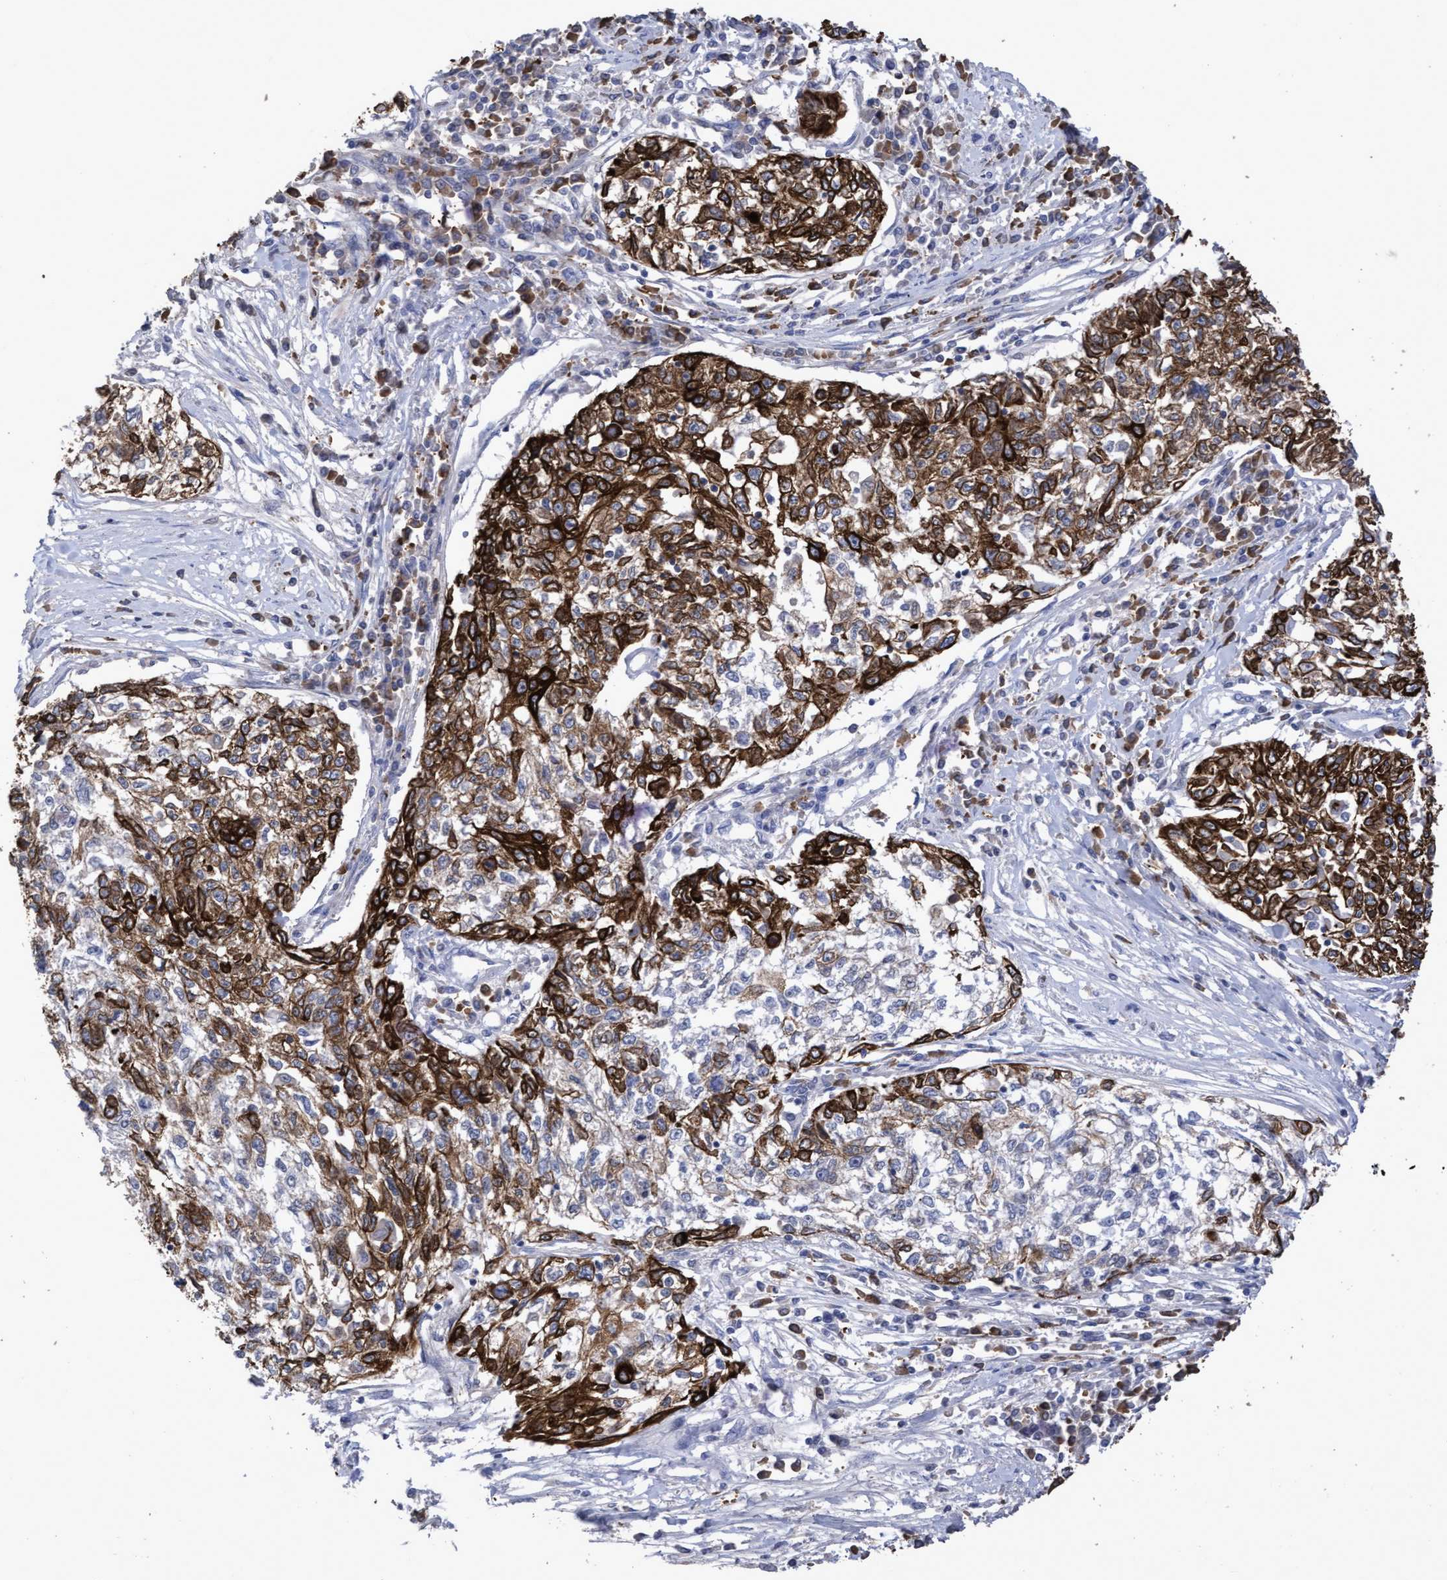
{"staining": {"intensity": "strong", "quantity": "25%-75%", "location": "cytoplasmic/membranous"}, "tissue": "cervical cancer", "cell_type": "Tumor cells", "image_type": "cancer", "snomed": [{"axis": "morphology", "description": "Squamous cell carcinoma, NOS"}, {"axis": "topography", "description": "Cervix"}], "caption": "Protein expression by IHC shows strong cytoplasmic/membranous expression in approximately 25%-75% of tumor cells in cervical cancer (squamous cell carcinoma).", "gene": "KRT24", "patient": {"sex": "female", "age": 57}}